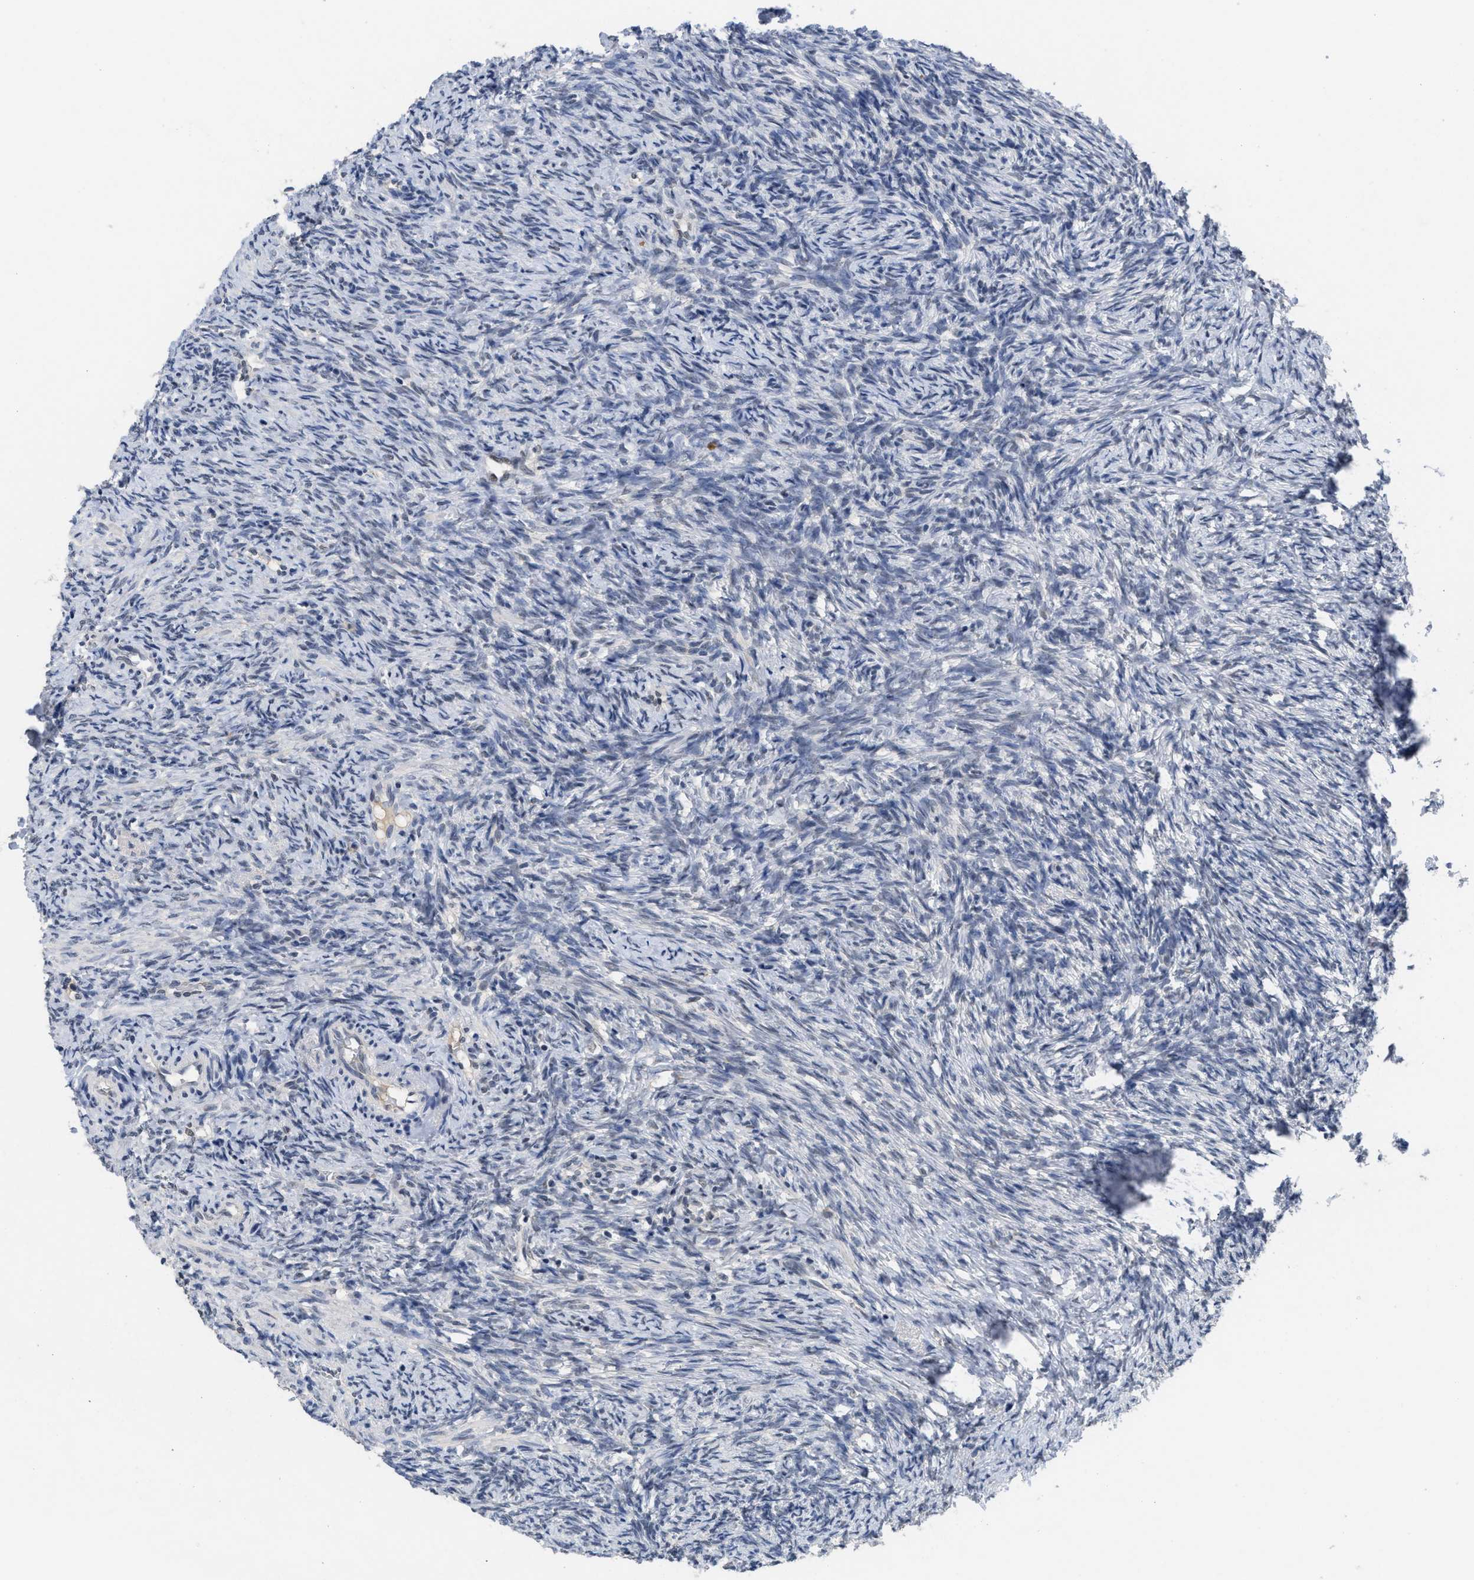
{"staining": {"intensity": "weak", "quantity": "25%-75%", "location": "nuclear"}, "tissue": "ovary", "cell_type": "Follicle cells", "image_type": "normal", "snomed": [{"axis": "morphology", "description": "Normal tissue, NOS"}, {"axis": "topography", "description": "Ovary"}], "caption": "A brown stain shows weak nuclear staining of a protein in follicle cells of unremarkable human ovary.", "gene": "GGNBP2", "patient": {"sex": "female", "age": 41}}